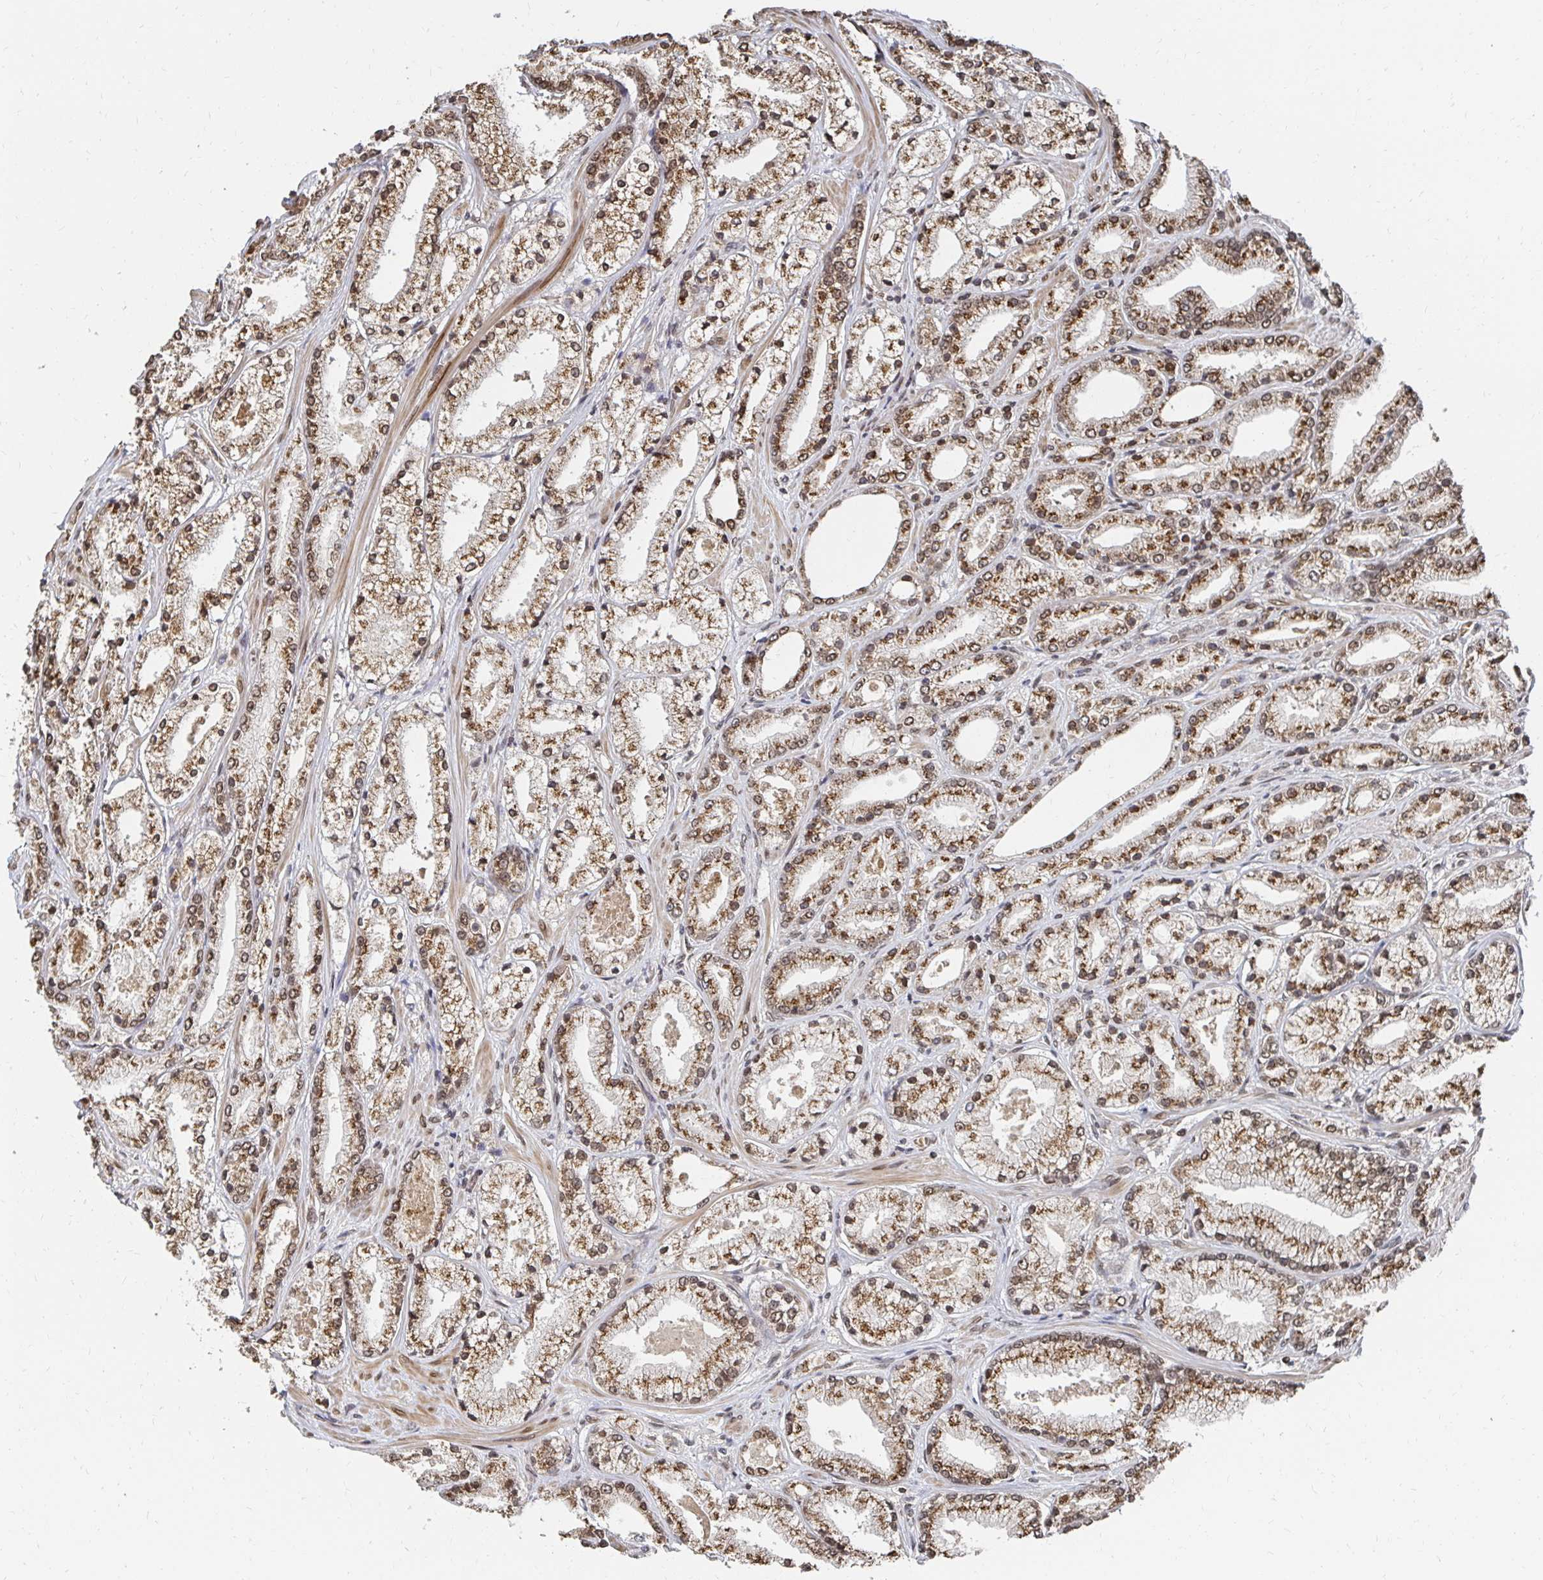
{"staining": {"intensity": "moderate", "quantity": ">75%", "location": "nuclear"}, "tissue": "prostate cancer", "cell_type": "Tumor cells", "image_type": "cancer", "snomed": [{"axis": "morphology", "description": "Adenocarcinoma, High grade"}, {"axis": "topography", "description": "Prostate"}], "caption": "IHC photomicrograph of neoplastic tissue: human adenocarcinoma (high-grade) (prostate) stained using IHC demonstrates medium levels of moderate protein expression localized specifically in the nuclear of tumor cells, appearing as a nuclear brown color.", "gene": "GTF3C6", "patient": {"sex": "male", "age": 63}}